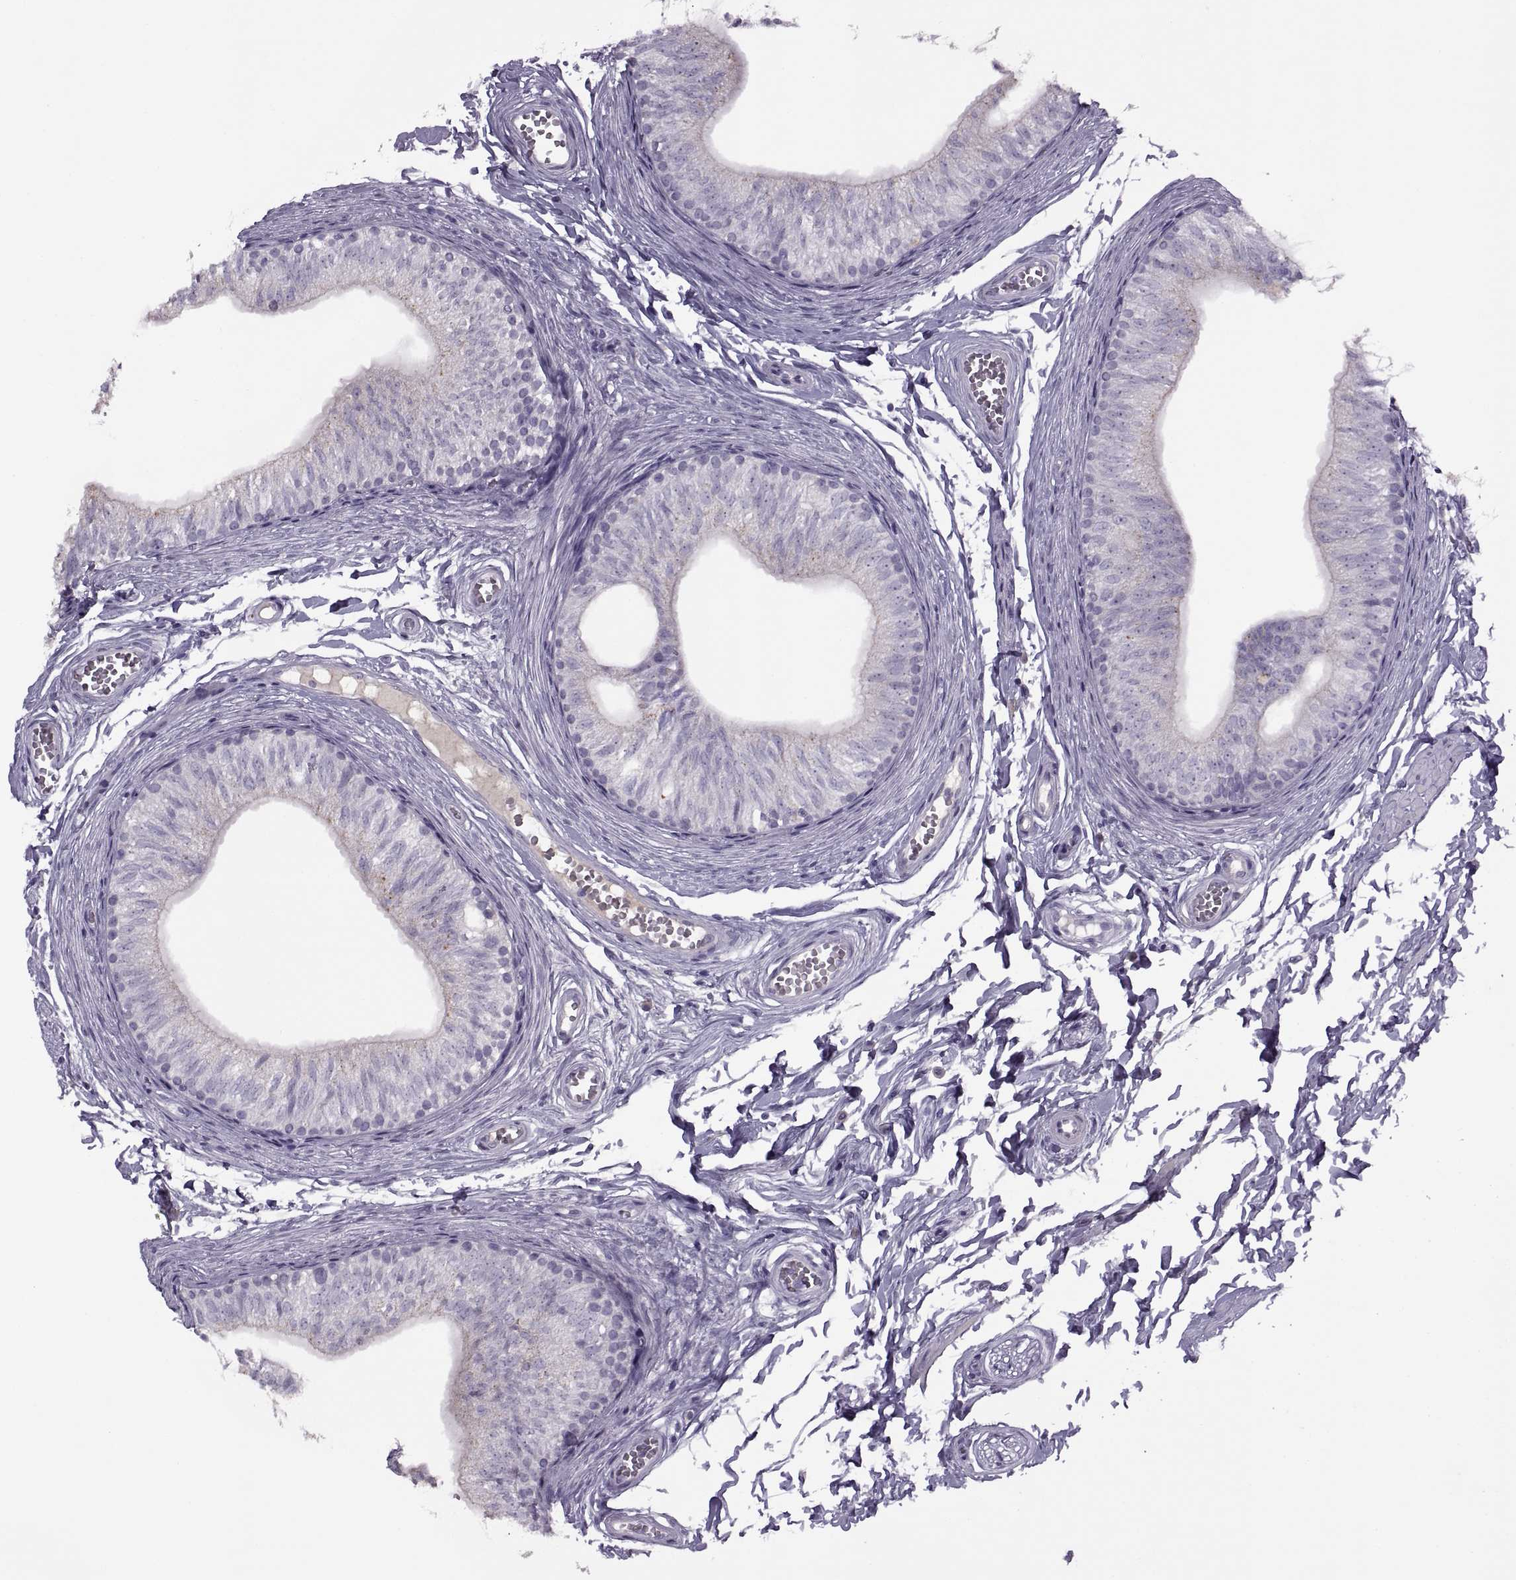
{"staining": {"intensity": "negative", "quantity": "none", "location": "none"}, "tissue": "epididymis", "cell_type": "Glandular cells", "image_type": "normal", "snomed": [{"axis": "morphology", "description": "Normal tissue, NOS"}, {"axis": "topography", "description": "Epididymis"}], "caption": "An immunohistochemistry (IHC) micrograph of unremarkable epididymis is shown. There is no staining in glandular cells of epididymis. (IHC, brightfield microscopy, high magnification).", "gene": "RSPH6A", "patient": {"sex": "male", "age": 22}}